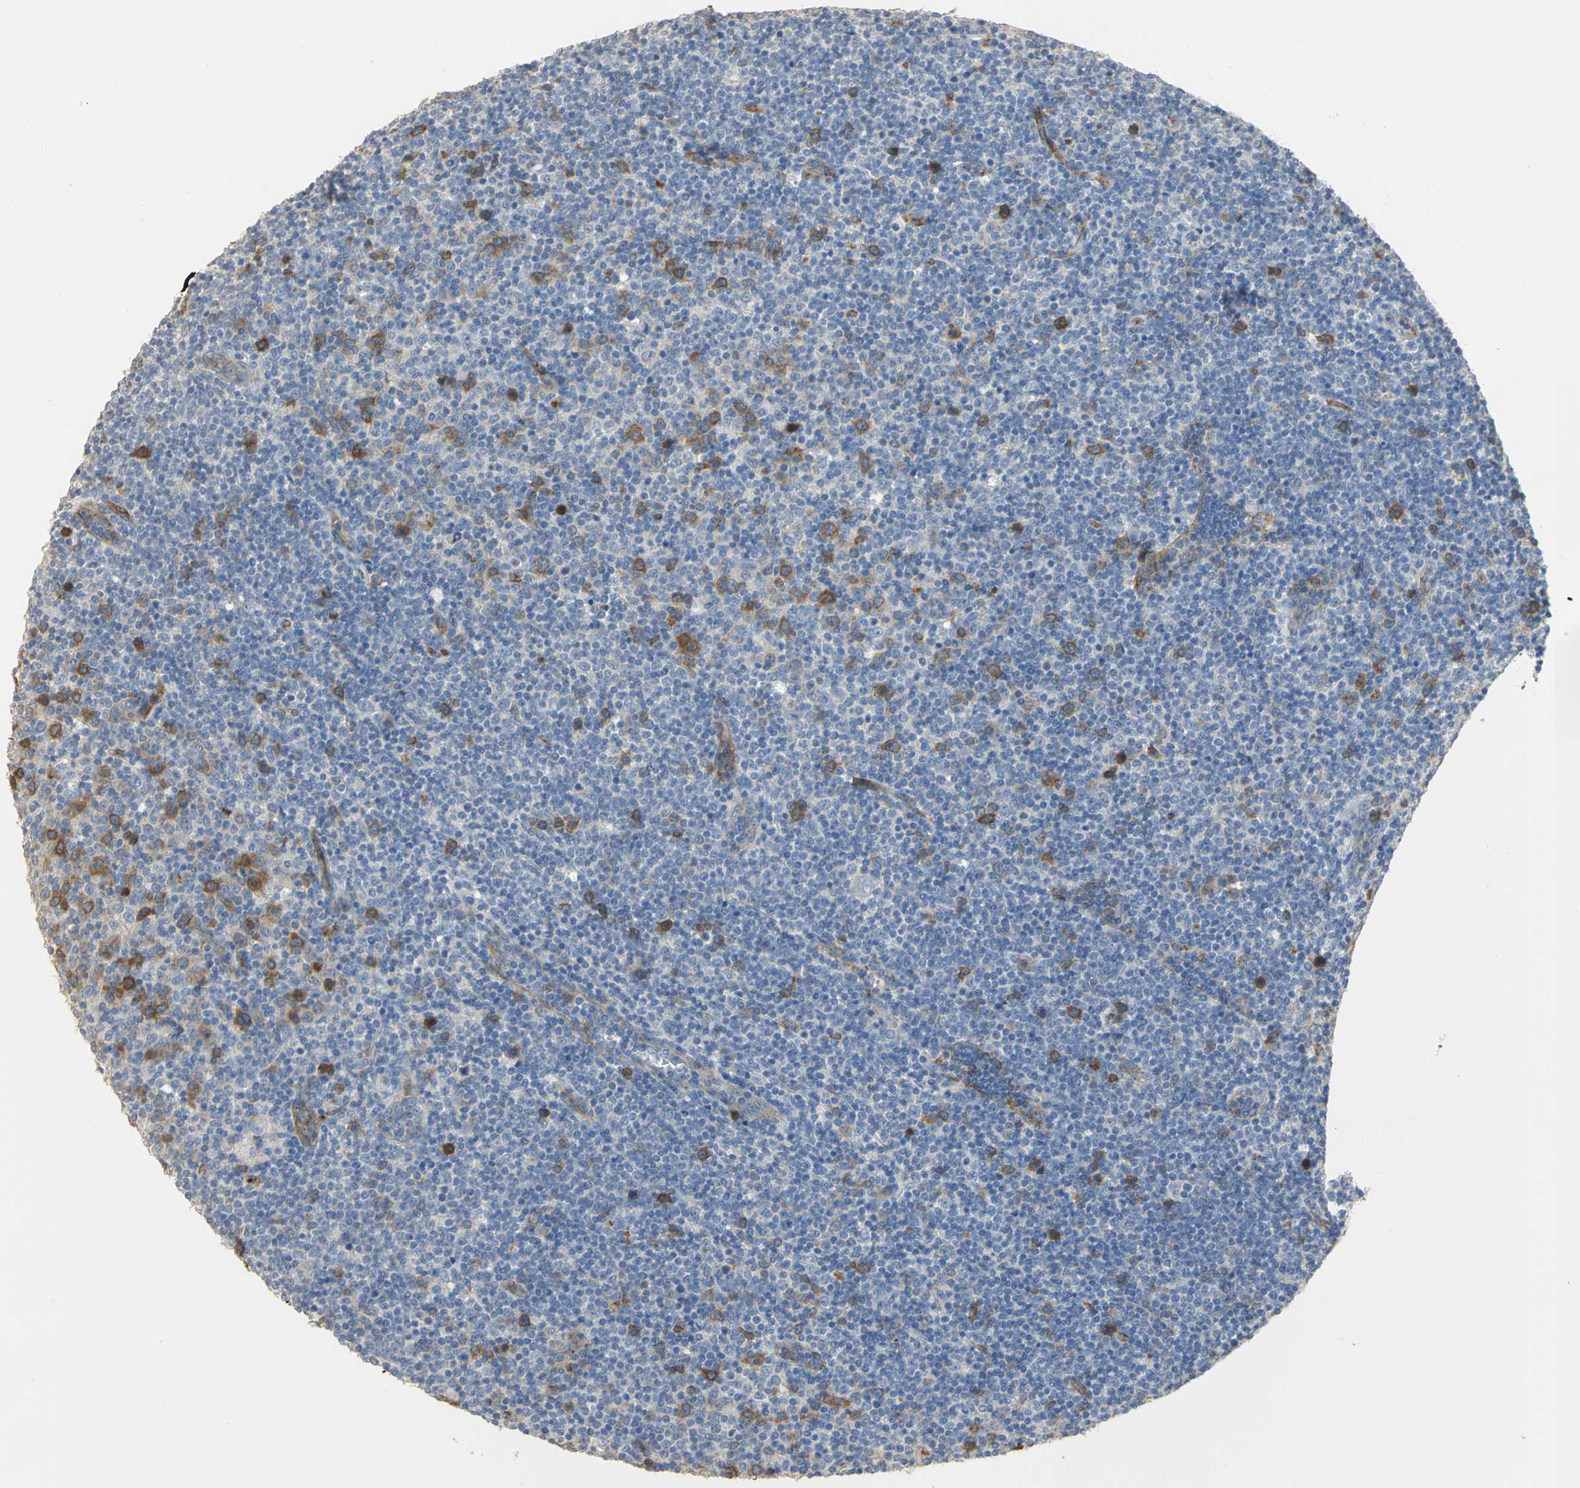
{"staining": {"intensity": "strong", "quantity": "<25%", "location": "cytoplasmic/membranous"}, "tissue": "lymphoma", "cell_type": "Tumor cells", "image_type": "cancer", "snomed": [{"axis": "morphology", "description": "Malignant lymphoma, non-Hodgkin's type, Low grade"}, {"axis": "topography", "description": "Lymph node"}], "caption": "Human low-grade malignant lymphoma, non-Hodgkin's type stained for a protein (brown) exhibits strong cytoplasmic/membranous positive staining in about <25% of tumor cells.", "gene": "DLGAP5", "patient": {"sex": "male", "age": 70}}